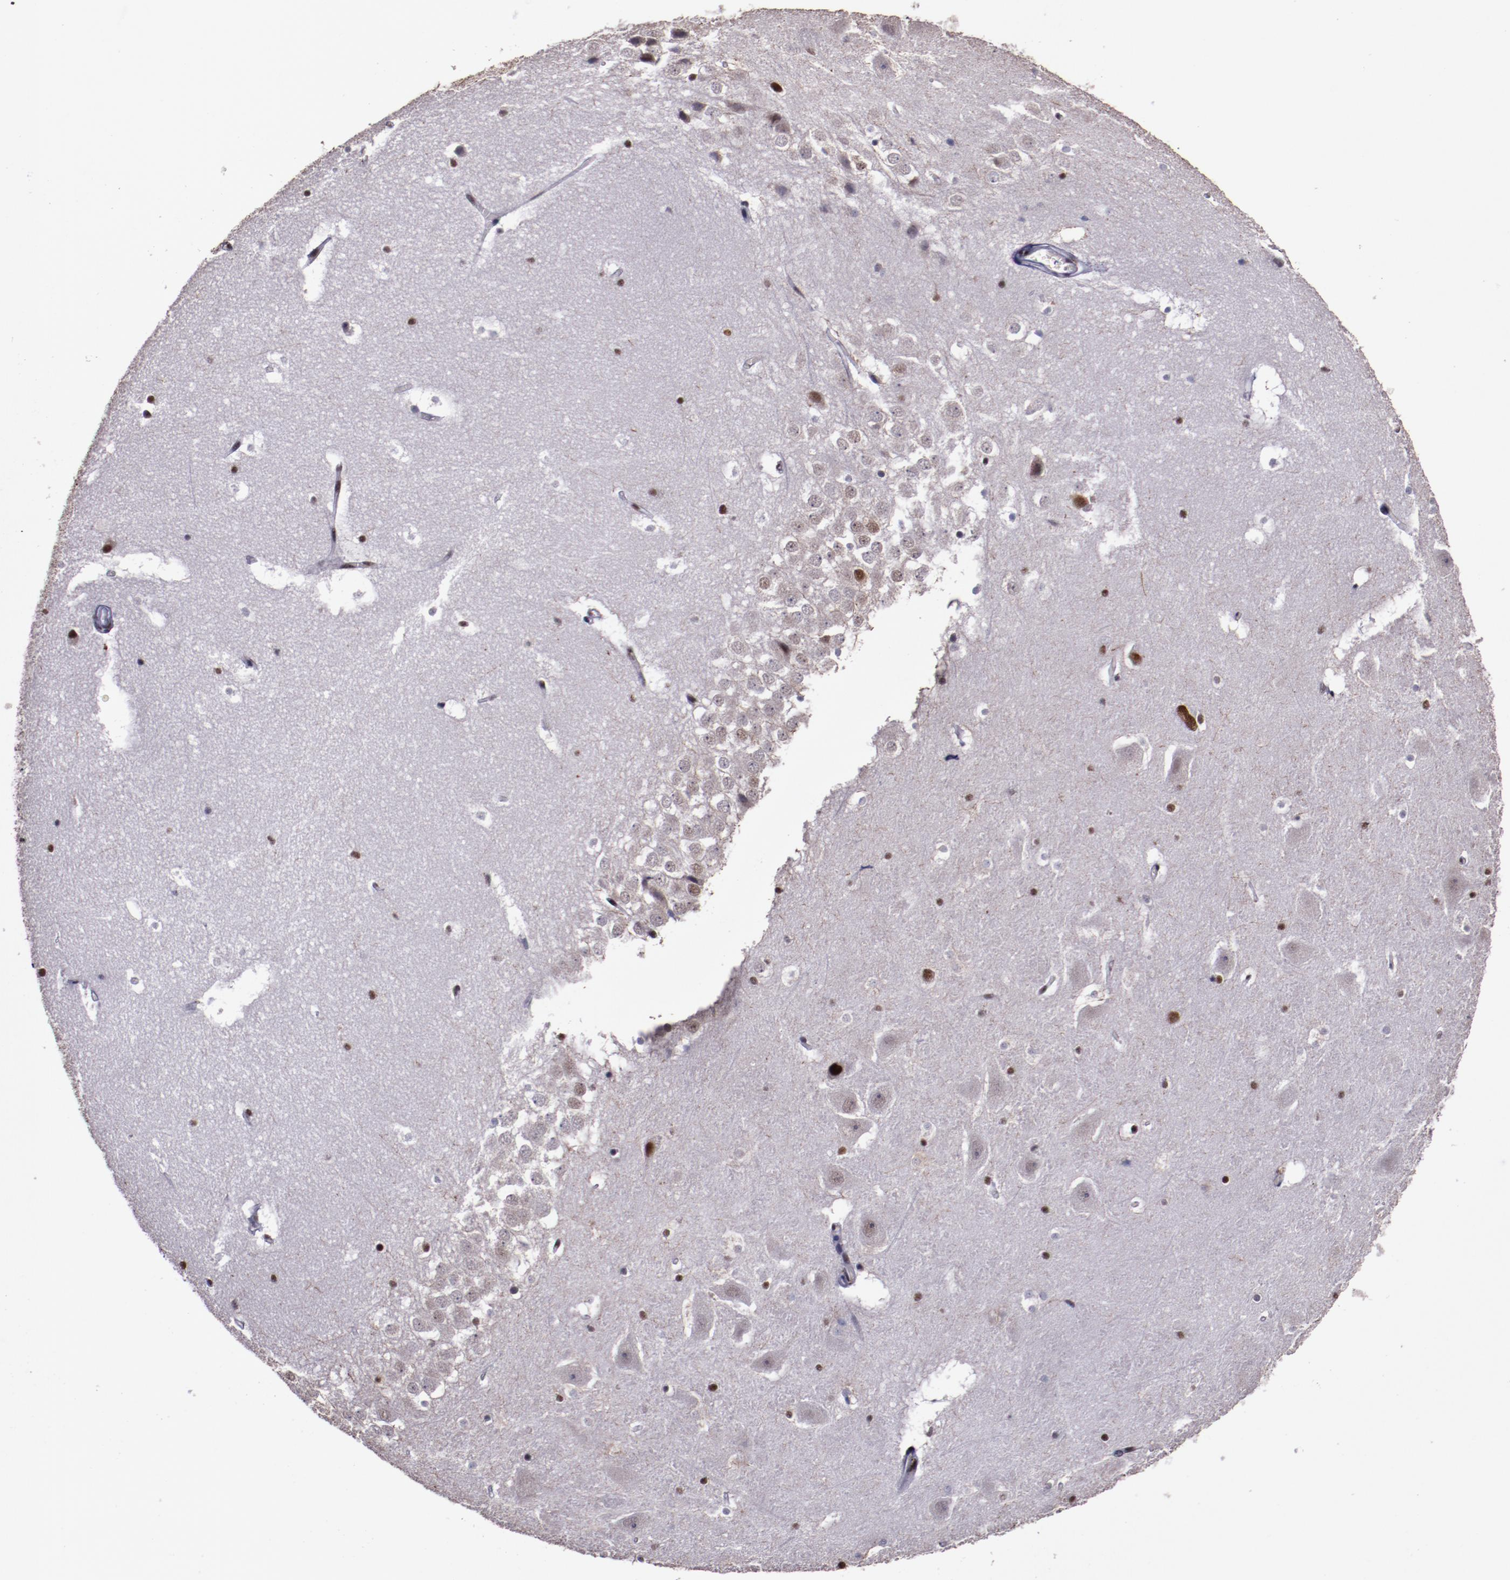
{"staining": {"intensity": "moderate", "quantity": "25%-75%", "location": "nuclear"}, "tissue": "hippocampus", "cell_type": "Glial cells", "image_type": "normal", "snomed": [{"axis": "morphology", "description": "Normal tissue, NOS"}, {"axis": "topography", "description": "Hippocampus"}], "caption": "Glial cells display medium levels of moderate nuclear expression in about 25%-75% of cells in unremarkable hippocampus.", "gene": "PPP4R3A", "patient": {"sex": "male", "age": 45}}